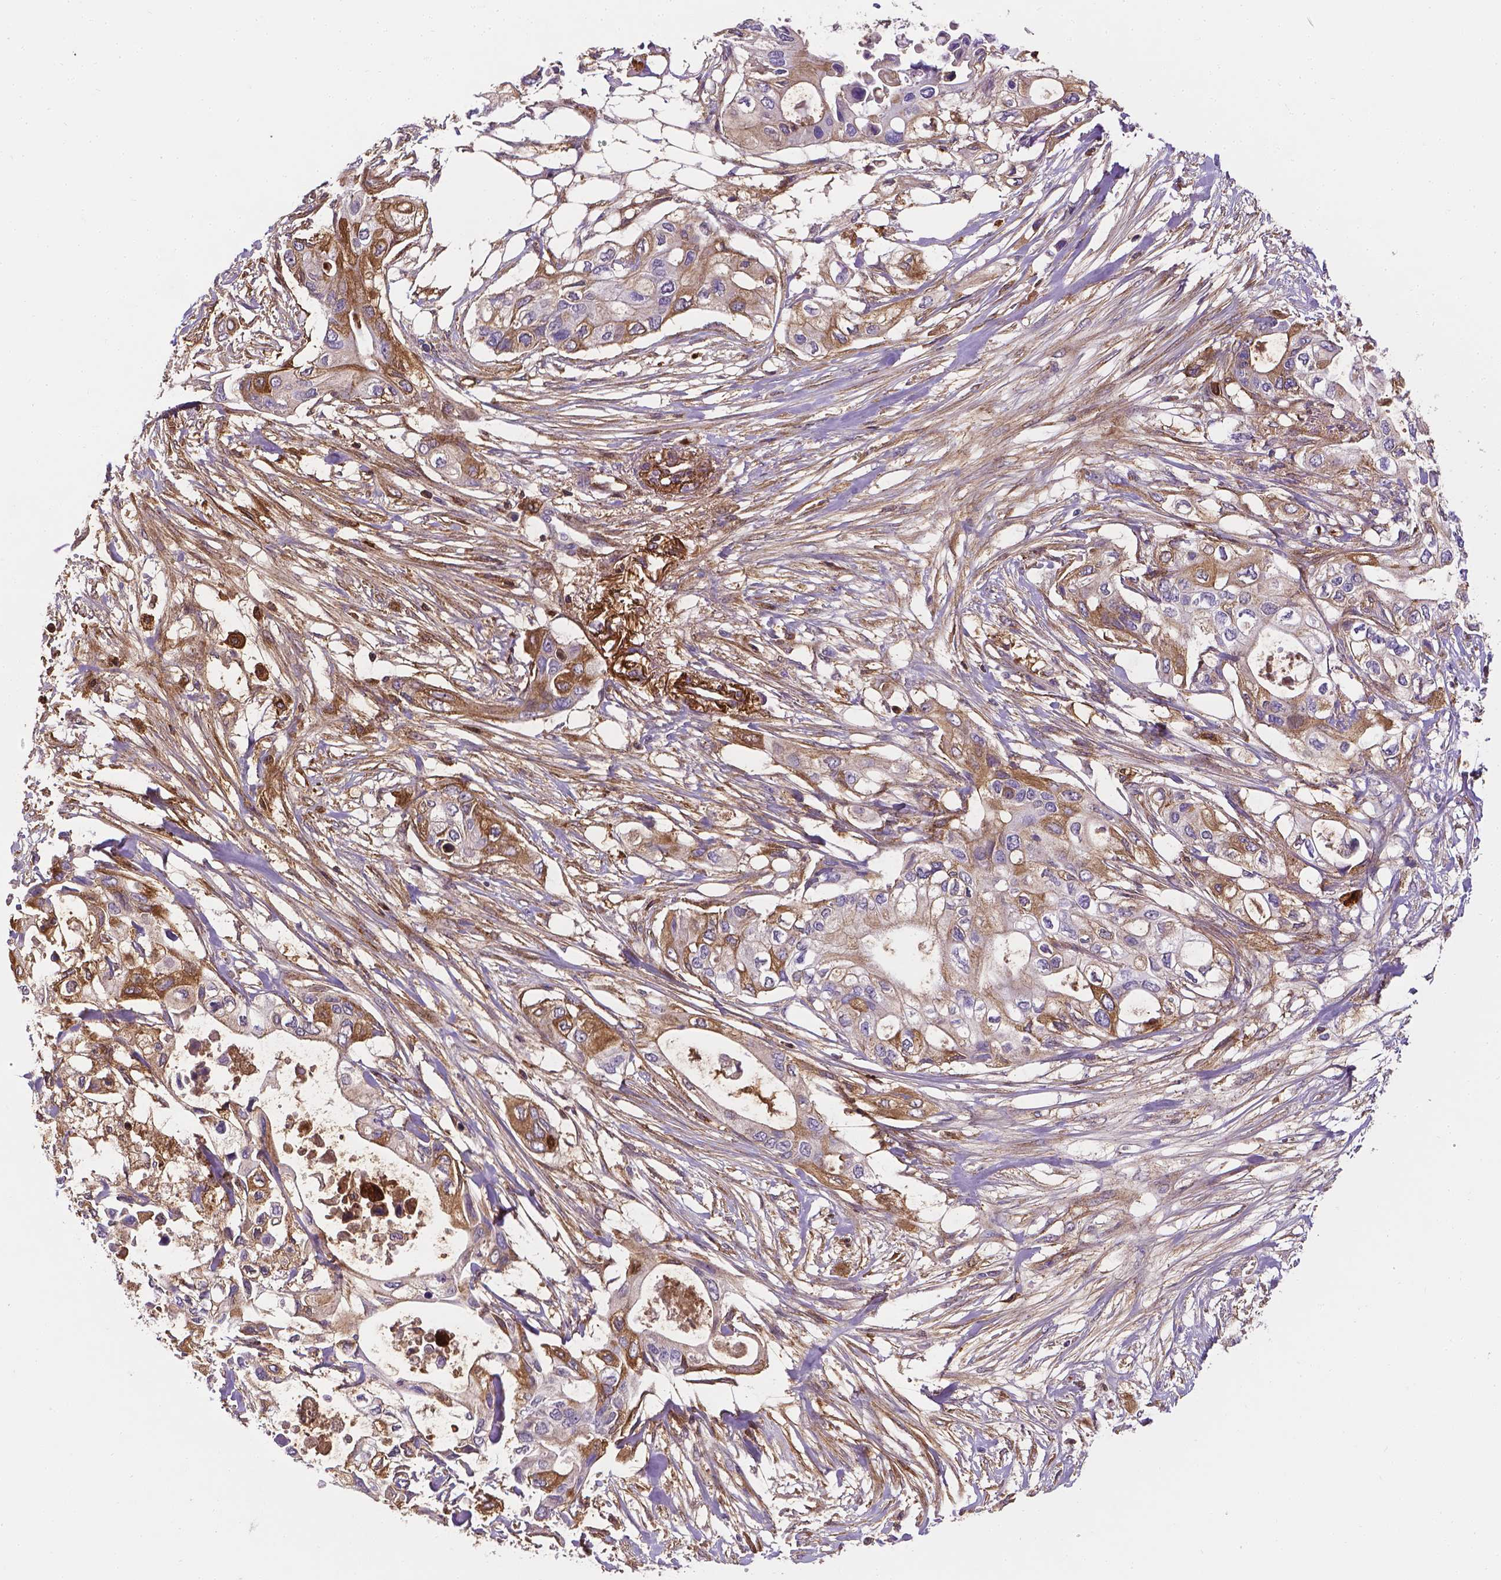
{"staining": {"intensity": "weak", "quantity": "25%-75%", "location": "cytoplasmic/membranous"}, "tissue": "pancreatic cancer", "cell_type": "Tumor cells", "image_type": "cancer", "snomed": [{"axis": "morphology", "description": "Adenocarcinoma, NOS"}, {"axis": "topography", "description": "Pancreas"}], "caption": "Human pancreatic cancer stained for a protein (brown) reveals weak cytoplasmic/membranous positive expression in approximately 25%-75% of tumor cells.", "gene": "APOE", "patient": {"sex": "female", "age": 63}}